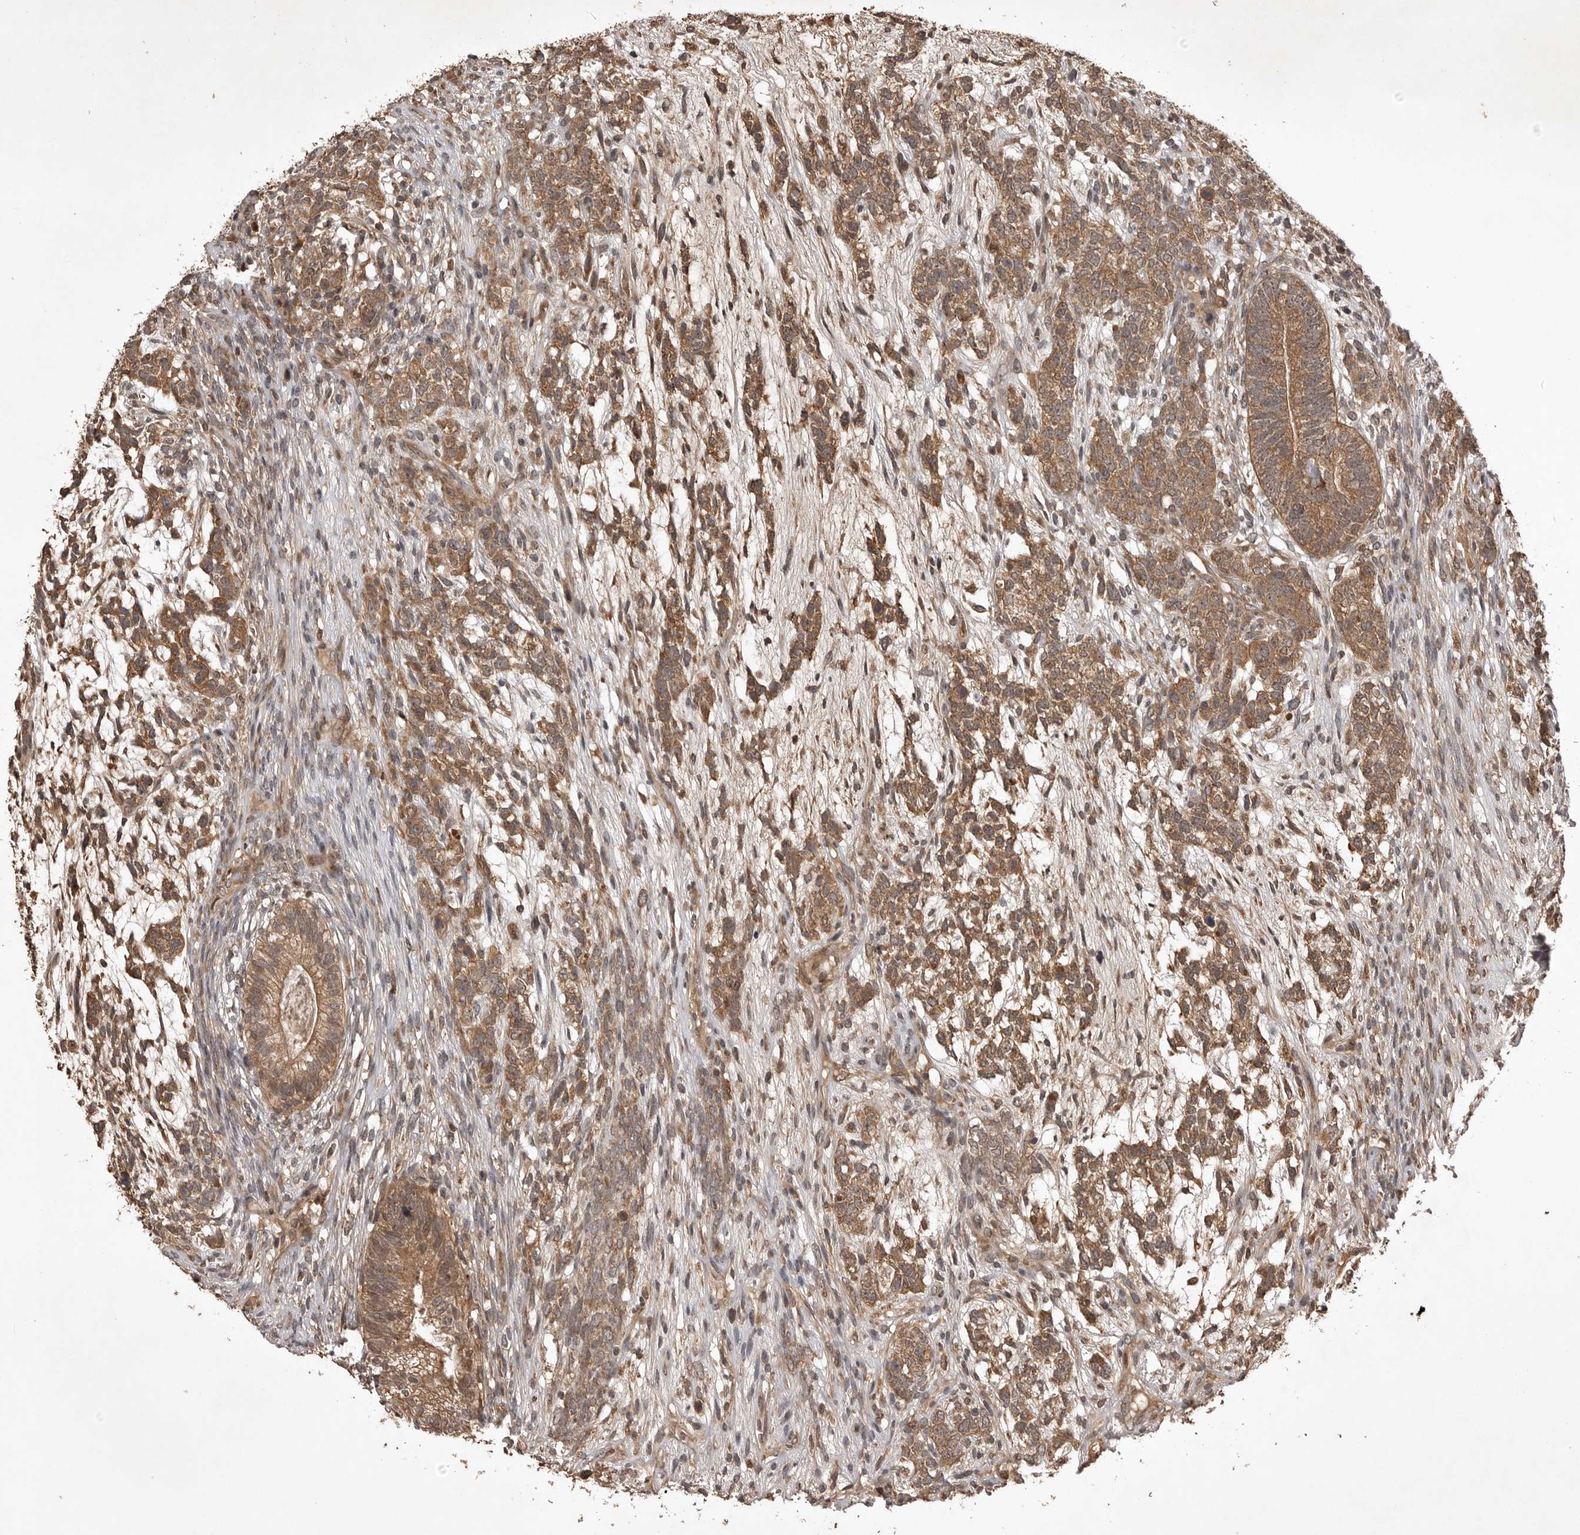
{"staining": {"intensity": "moderate", "quantity": ">75%", "location": "cytoplasmic/membranous"}, "tissue": "testis cancer", "cell_type": "Tumor cells", "image_type": "cancer", "snomed": [{"axis": "morphology", "description": "Seminoma, NOS"}, {"axis": "morphology", "description": "Carcinoma, Embryonal, NOS"}, {"axis": "topography", "description": "Testis"}], "caption": "Immunohistochemical staining of seminoma (testis) shows medium levels of moderate cytoplasmic/membranous protein positivity in about >75% of tumor cells.", "gene": "AKAP7", "patient": {"sex": "male", "age": 28}}